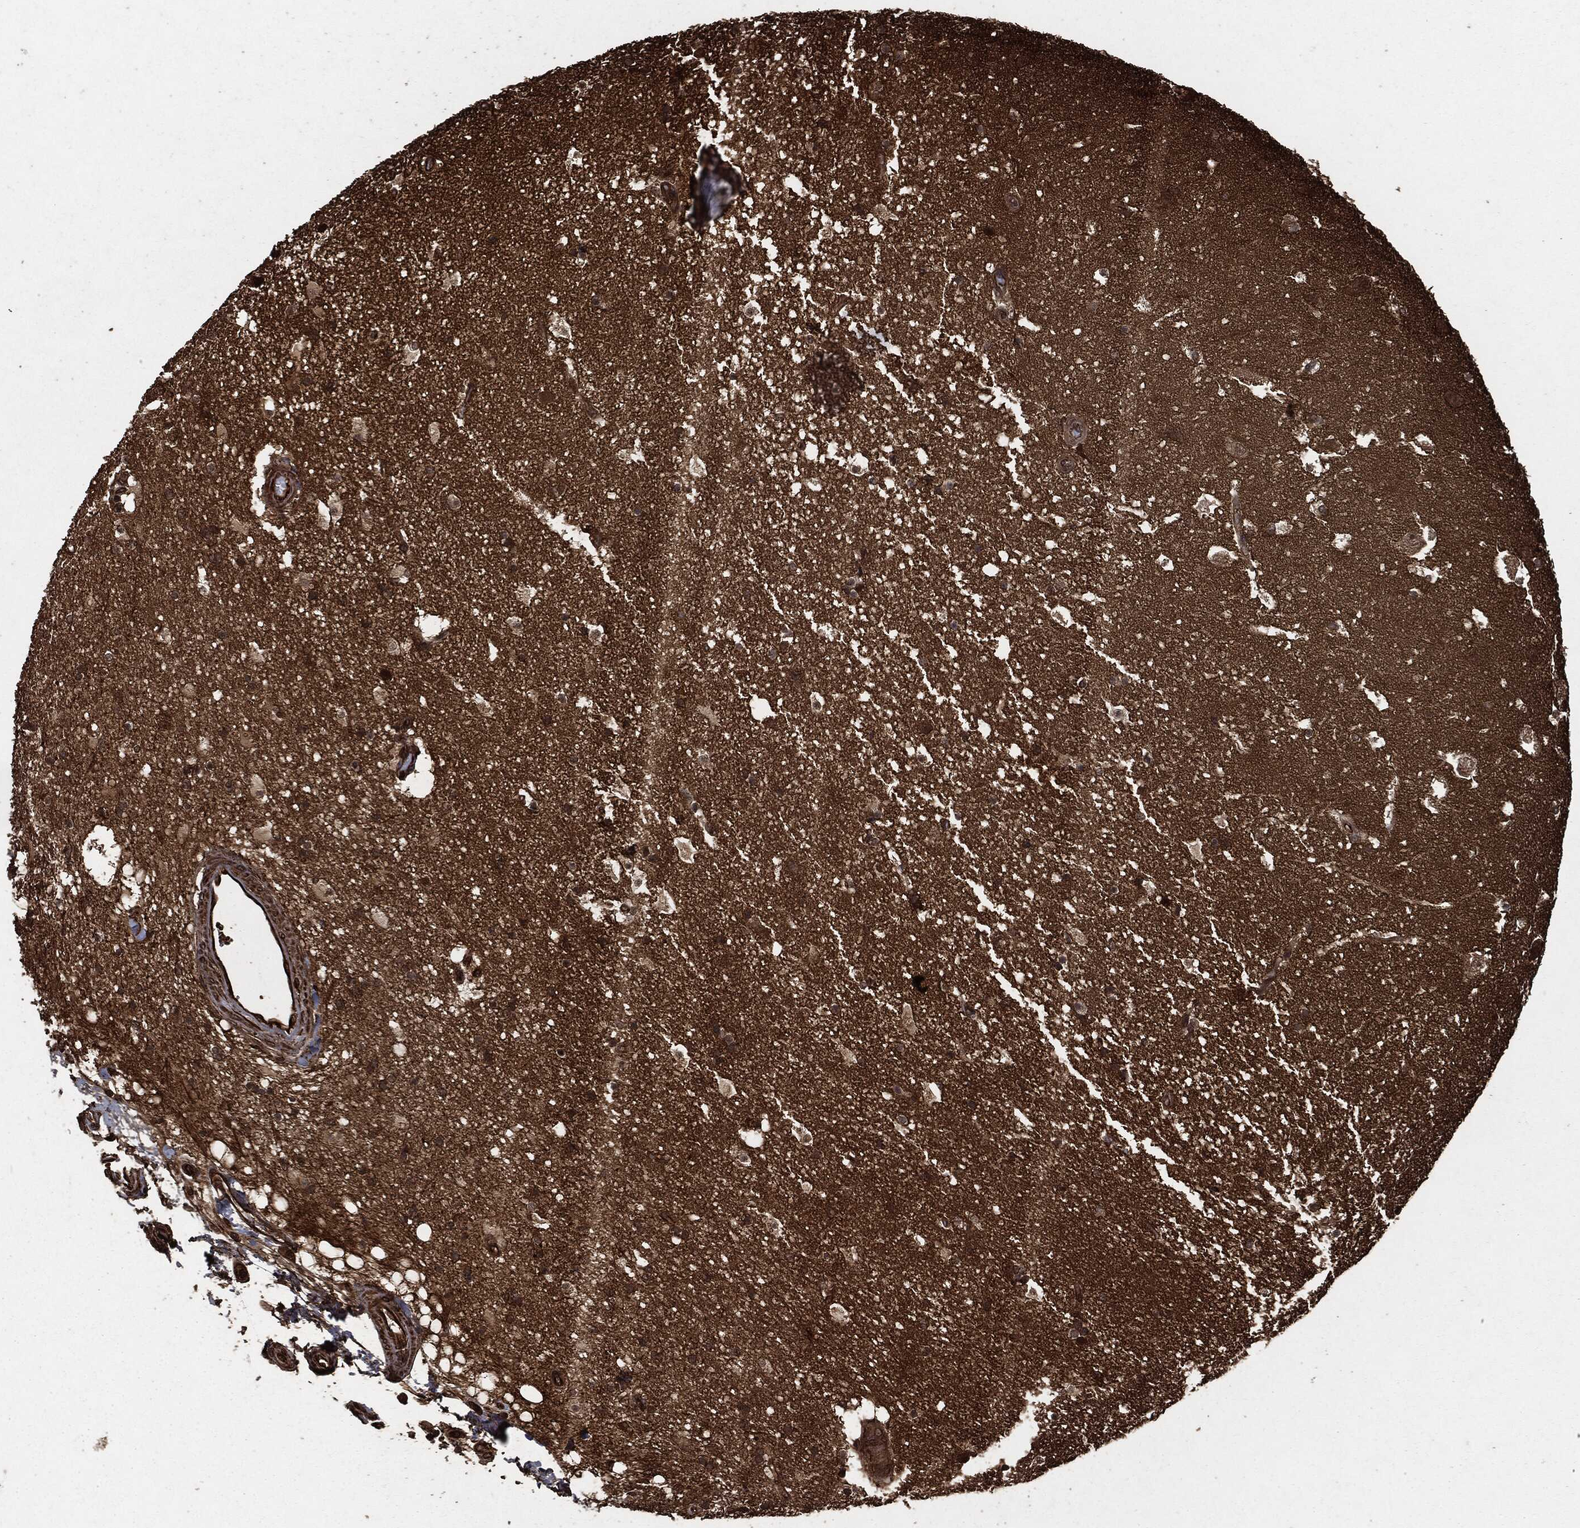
{"staining": {"intensity": "negative", "quantity": "none", "location": "none"}, "tissue": "hippocampus", "cell_type": "Glial cells", "image_type": "normal", "snomed": [{"axis": "morphology", "description": "Normal tissue, NOS"}, {"axis": "topography", "description": "Hippocampus"}], "caption": "Image shows no significant protein expression in glial cells of unremarkable hippocampus. The staining is performed using DAB brown chromogen with nuclei counter-stained in using hematoxylin.", "gene": "HRAS", "patient": {"sex": "male", "age": 51}}